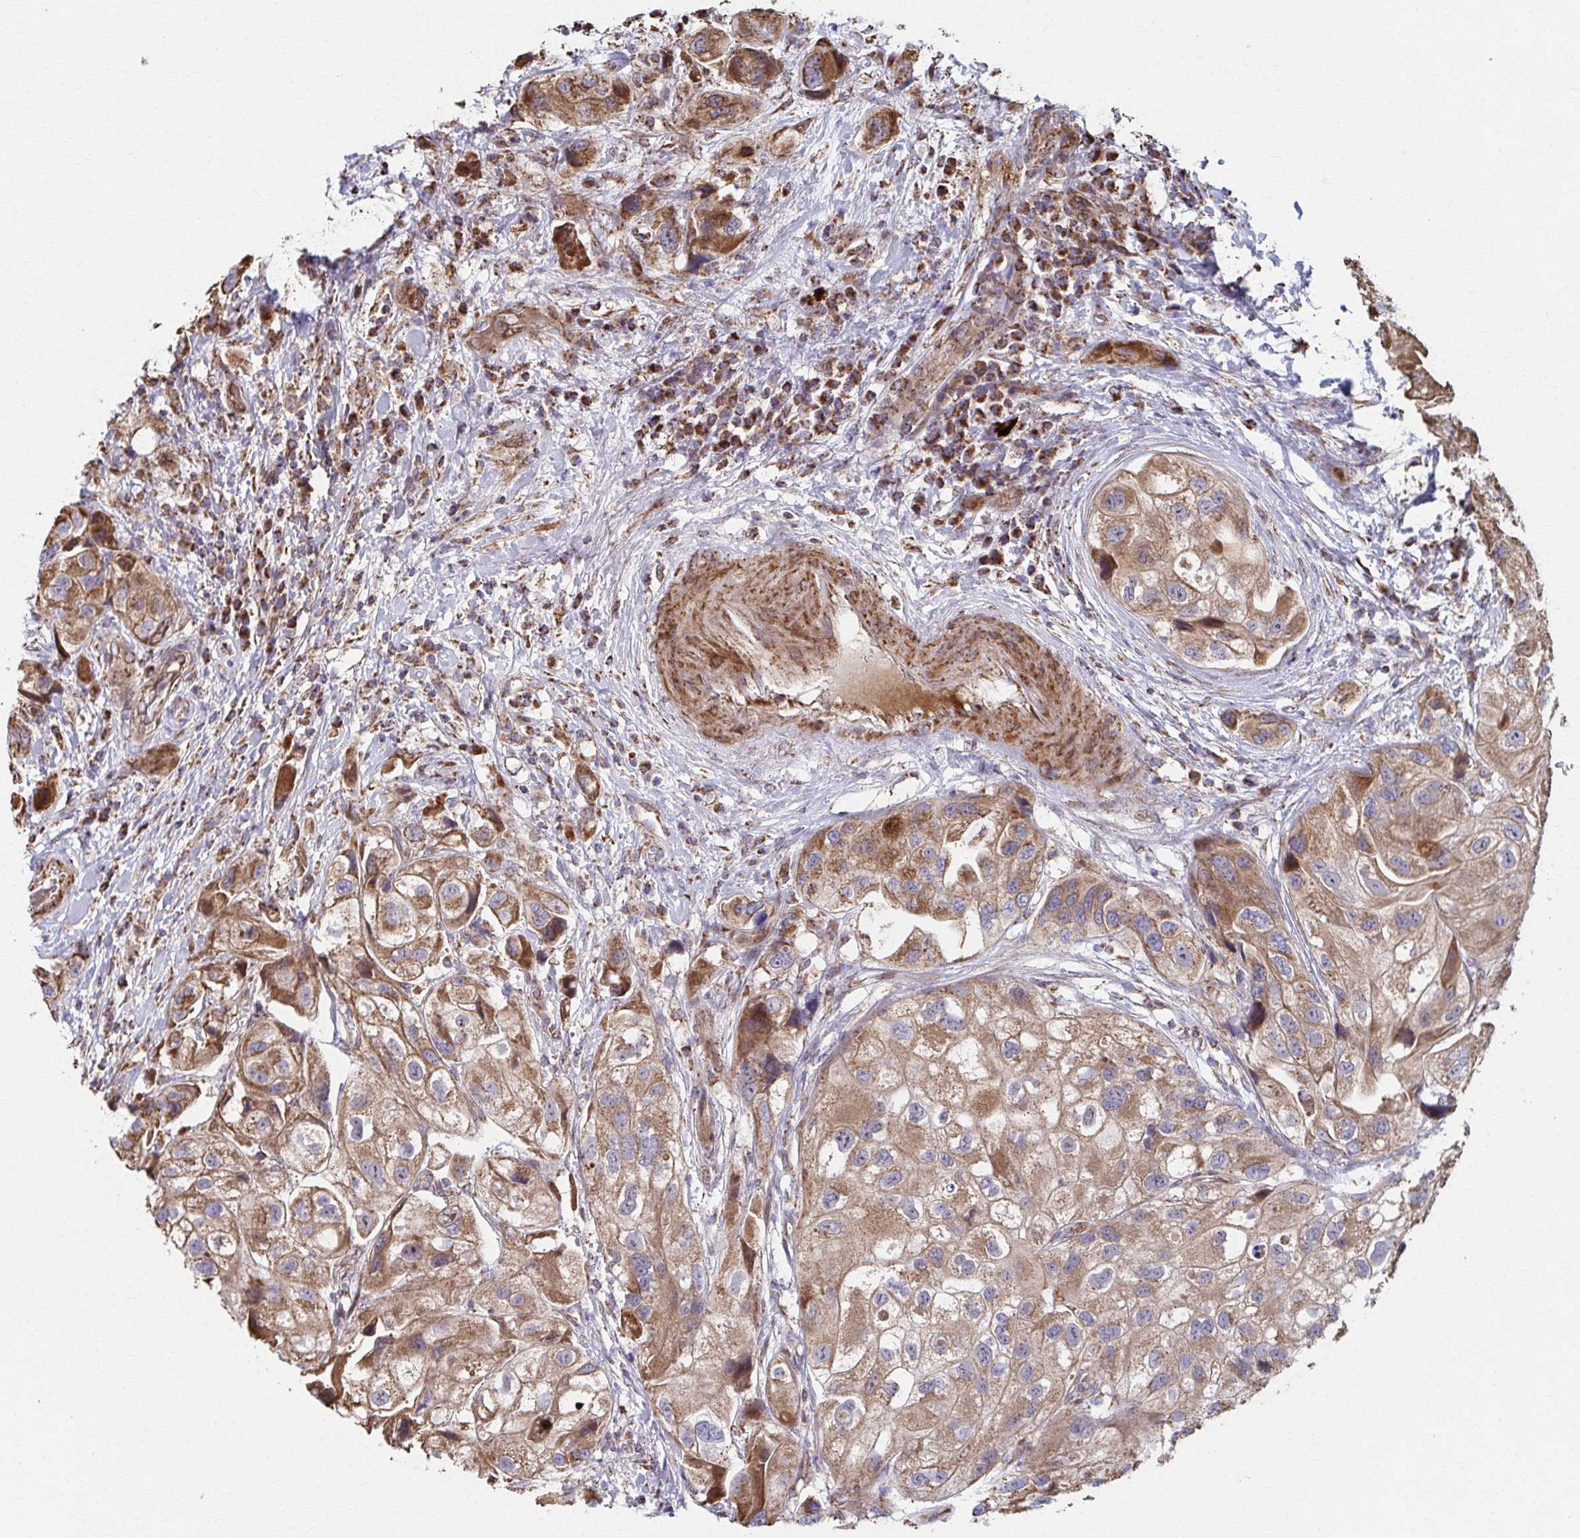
{"staining": {"intensity": "moderate", "quantity": ">75%", "location": "cytoplasmic/membranous"}, "tissue": "urothelial cancer", "cell_type": "Tumor cells", "image_type": "cancer", "snomed": [{"axis": "morphology", "description": "Urothelial carcinoma, High grade"}, {"axis": "topography", "description": "Urinary bladder"}], "caption": "Urothelial carcinoma (high-grade) stained with immunohistochemistry (IHC) displays moderate cytoplasmic/membranous expression in about >75% of tumor cells.", "gene": "SAT1", "patient": {"sex": "female", "age": 64}}